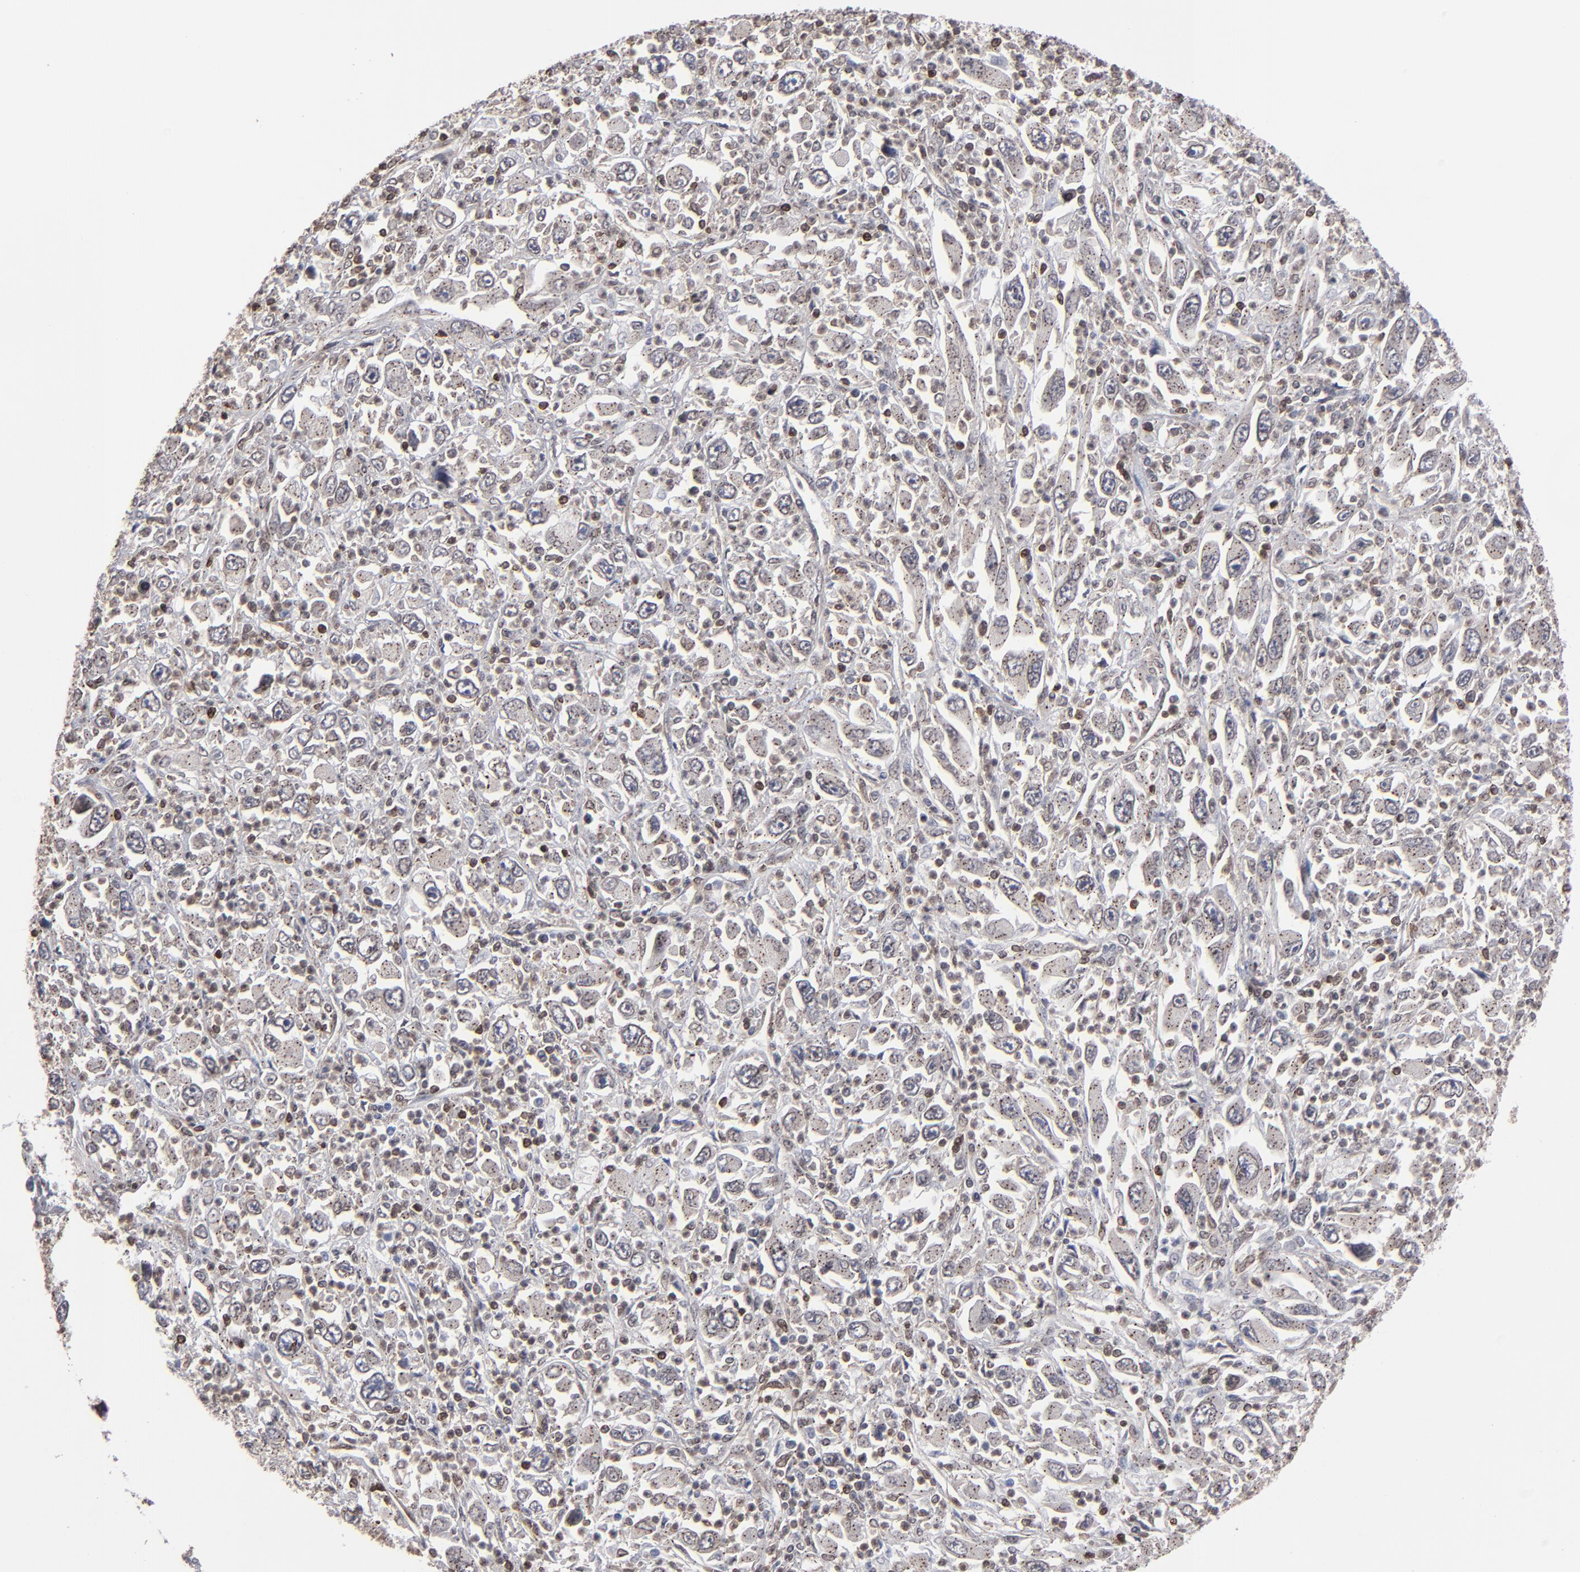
{"staining": {"intensity": "moderate", "quantity": ">75%", "location": "cytoplasmic/membranous"}, "tissue": "melanoma", "cell_type": "Tumor cells", "image_type": "cancer", "snomed": [{"axis": "morphology", "description": "Malignant melanoma, Metastatic site"}, {"axis": "topography", "description": "Skin"}], "caption": "Human malignant melanoma (metastatic site) stained for a protein (brown) exhibits moderate cytoplasmic/membranous positive expression in about >75% of tumor cells.", "gene": "KIAA2026", "patient": {"sex": "female", "age": 56}}